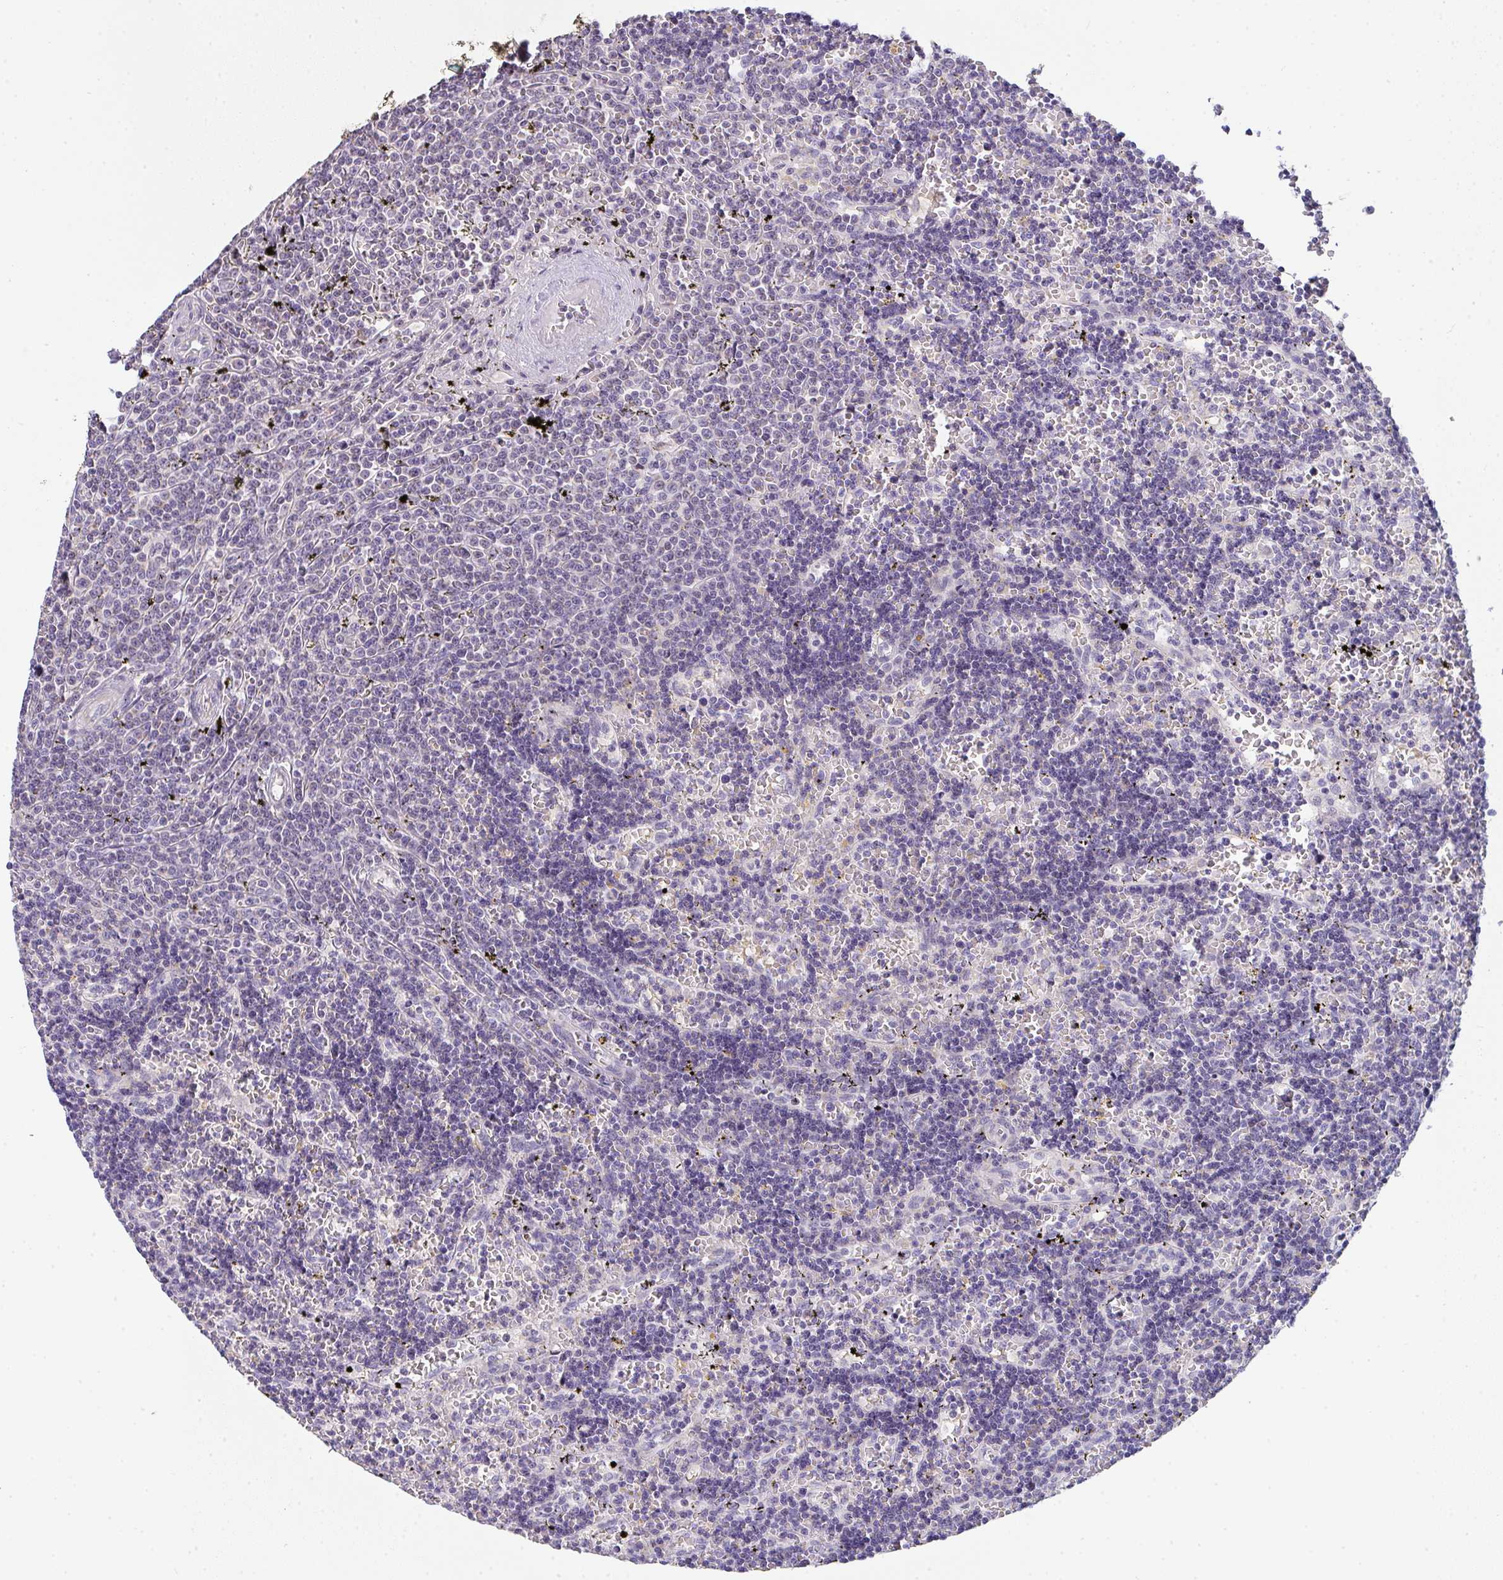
{"staining": {"intensity": "negative", "quantity": "none", "location": "none"}, "tissue": "lymphoma", "cell_type": "Tumor cells", "image_type": "cancer", "snomed": [{"axis": "morphology", "description": "Malignant lymphoma, non-Hodgkin's type, Low grade"}, {"axis": "topography", "description": "Spleen"}], "caption": "This photomicrograph is of low-grade malignant lymphoma, non-Hodgkin's type stained with immunohistochemistry (IHC) to label a protein in brown with the nuclei are counter-stained blue. There is no staining in tumor cells.", "gene": "CACNA1S", "patient": {"sex": "male", "age": 60}}